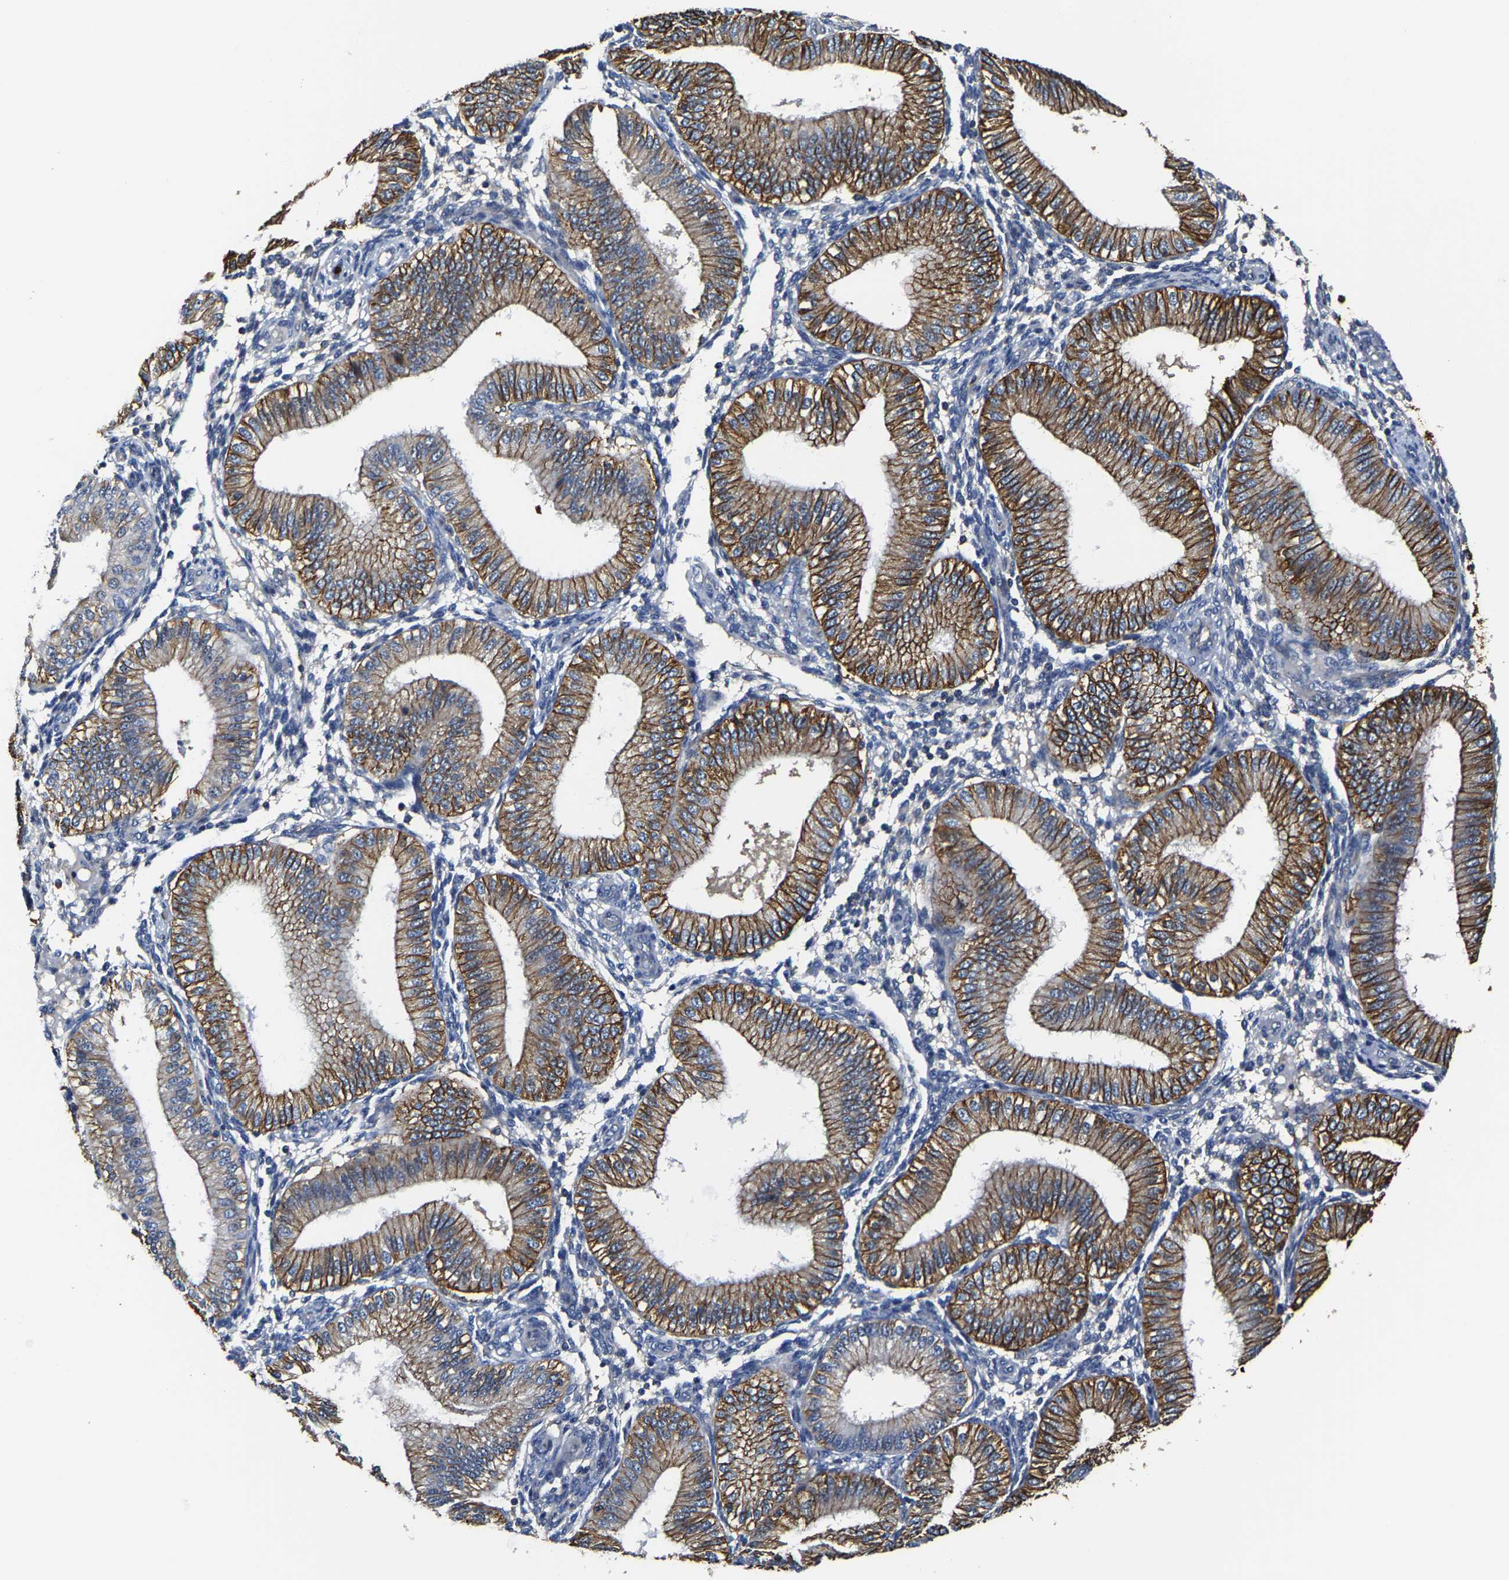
{"staining": {"intensity": "negative", "quantity": "none", "location": "none"}, "tissue": "endometrium", "cell_type": "Cells in endometrial stroma", "image_type": "normal", "snomed": [{"axis": "morphology", "description": "Normal tissue, NOS"}, {"axis": "topography", "description": "Endometrium"}], "caption": "High magnification brightfield microscopy of benign endometrium stained with DAB (brown) and counterstained with hematoxylin (blue): cells in endometrial stroma show no significant expression. Nuclei are stained in blue.", "gene": "TRAF6", "patient": {"sex": "female", "age": 39}}